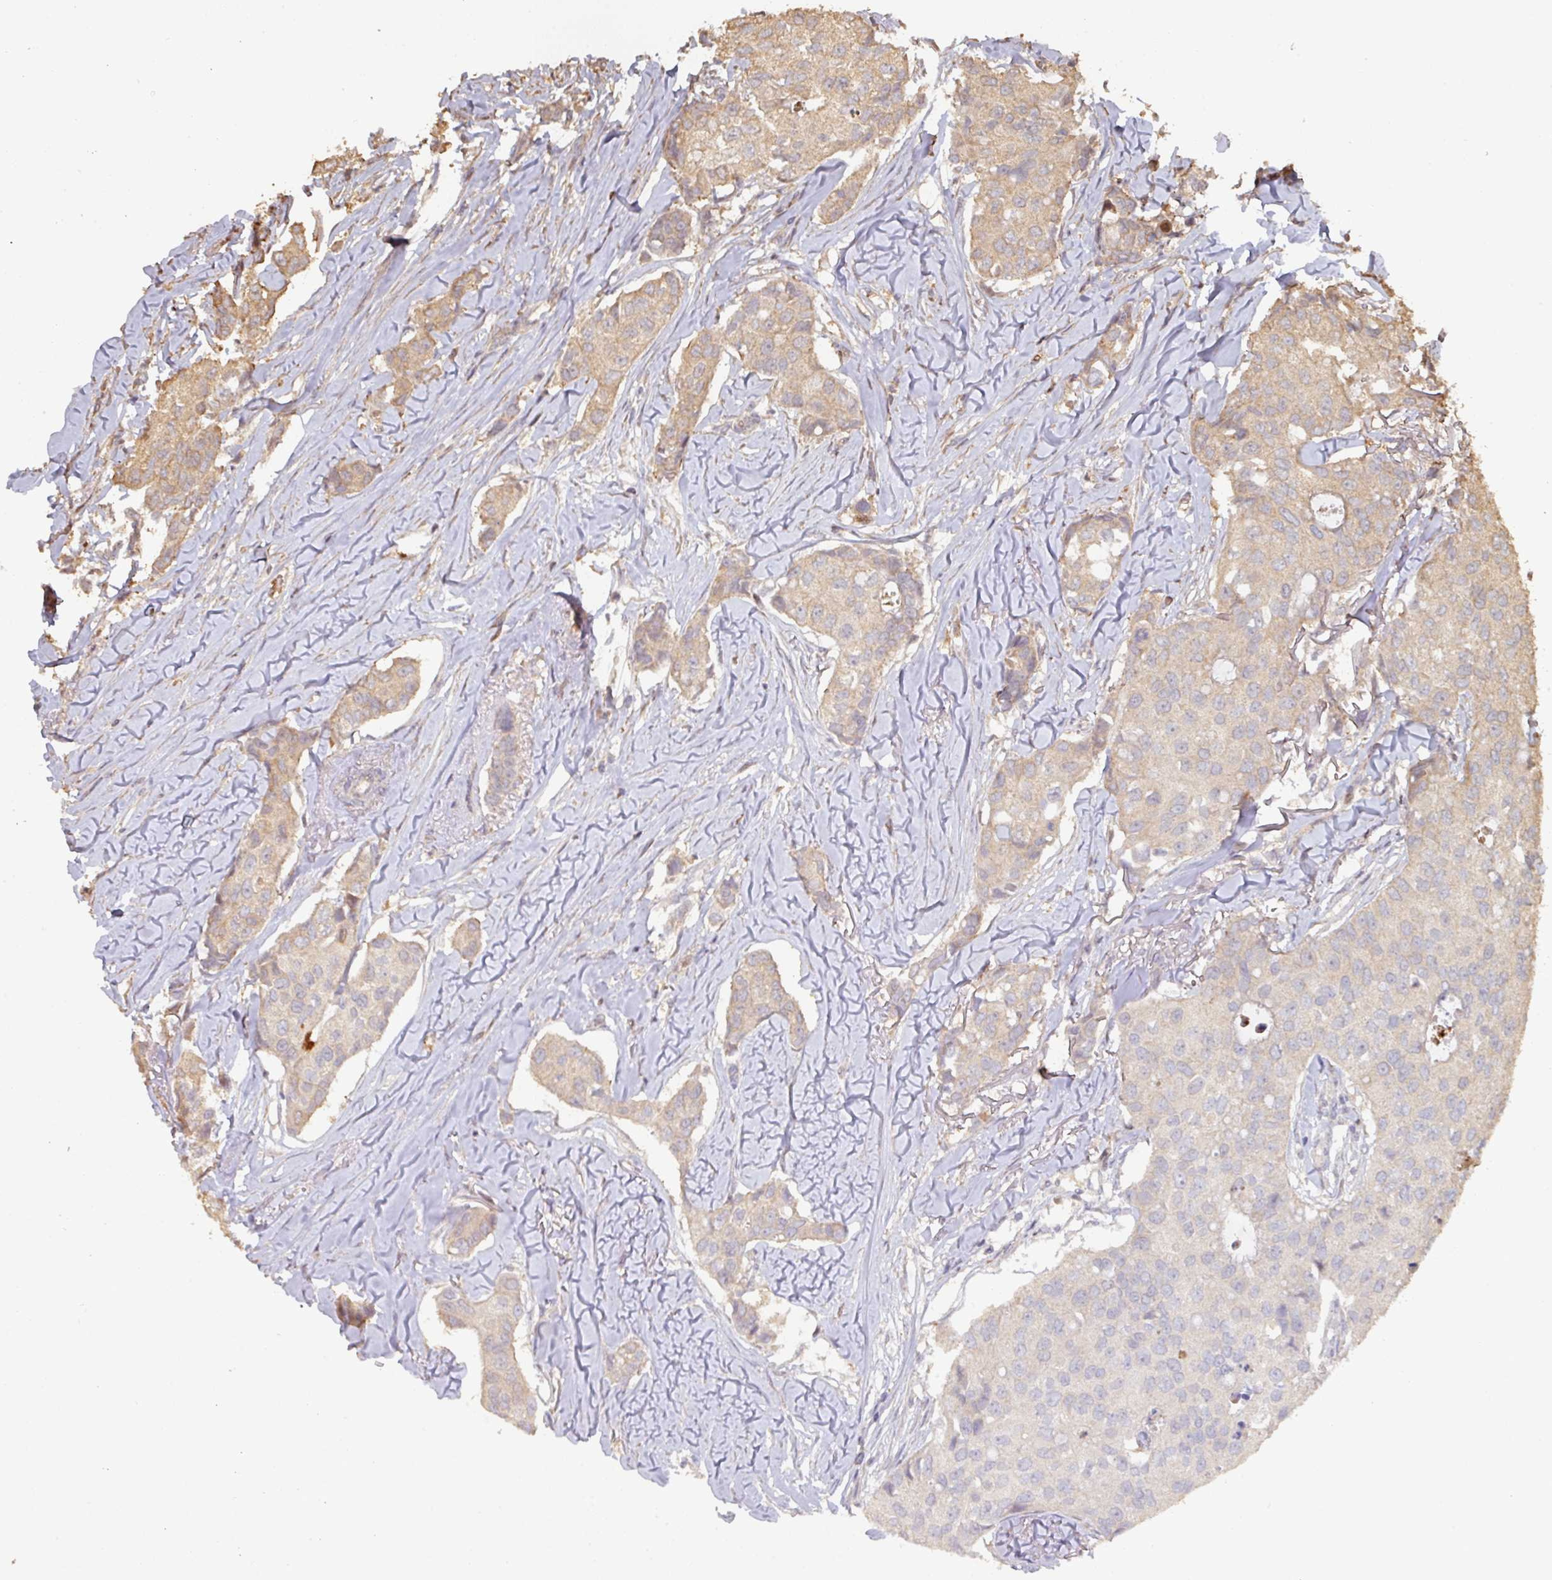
{"staining": {"intensity": "moderate", "quantity": "25%-75%", "location": "cytoplasmic/membranous"}, "tissue": "breast cancer", "cell_type": "Tumor cells", "image_type": "cancer", "snomed": [{"axis": "morphology", "description": "Duct carcinoma"}, {"axis": "topography", "description": "Breast"}], "caption": "Human breast cancer stained with a brown dye displays moderate cytoplasmic/membranous positive expression in approximately 25%-75% of tumor cells.", "gene": "CA7", "patient": {"sex": "female", "age": 80}}